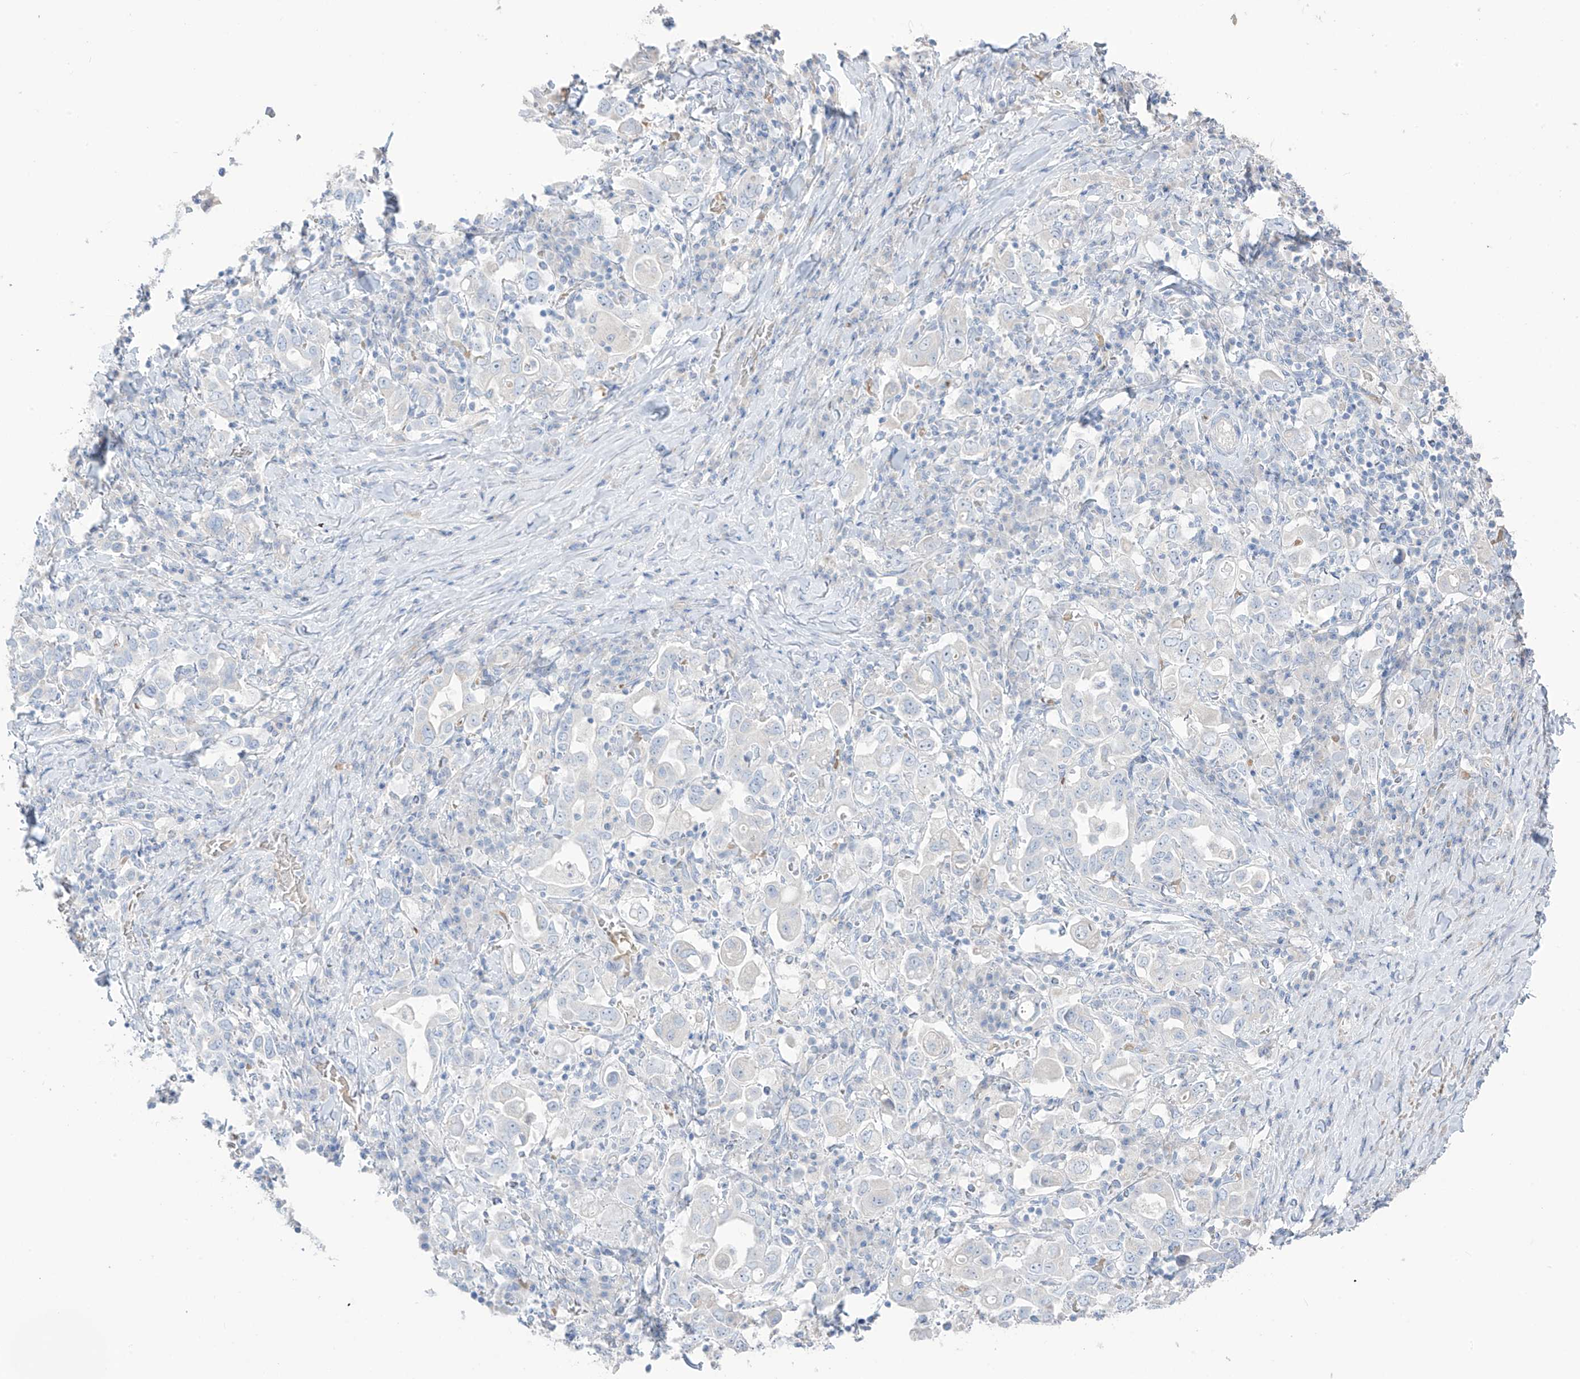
{"staining": {"intensity": "negative", "quantity": "none", "location": "none"}, "tissue": "stomach cancer", "cell_type": "Tumor cells", "image_type": "cancer", "snomed": [{"axis": "morphology", "description": "Adenocarcinoma, NOS"}, {"axis": "topography", "description": "Stomach, upper"}], "caption": "Stomach adenocarcinoma was stained to show a protein in brown. There is no significant positivity in tumor cells.", "gene": "ASPRV1", "patient": {"sex": "male", "age": 62}}